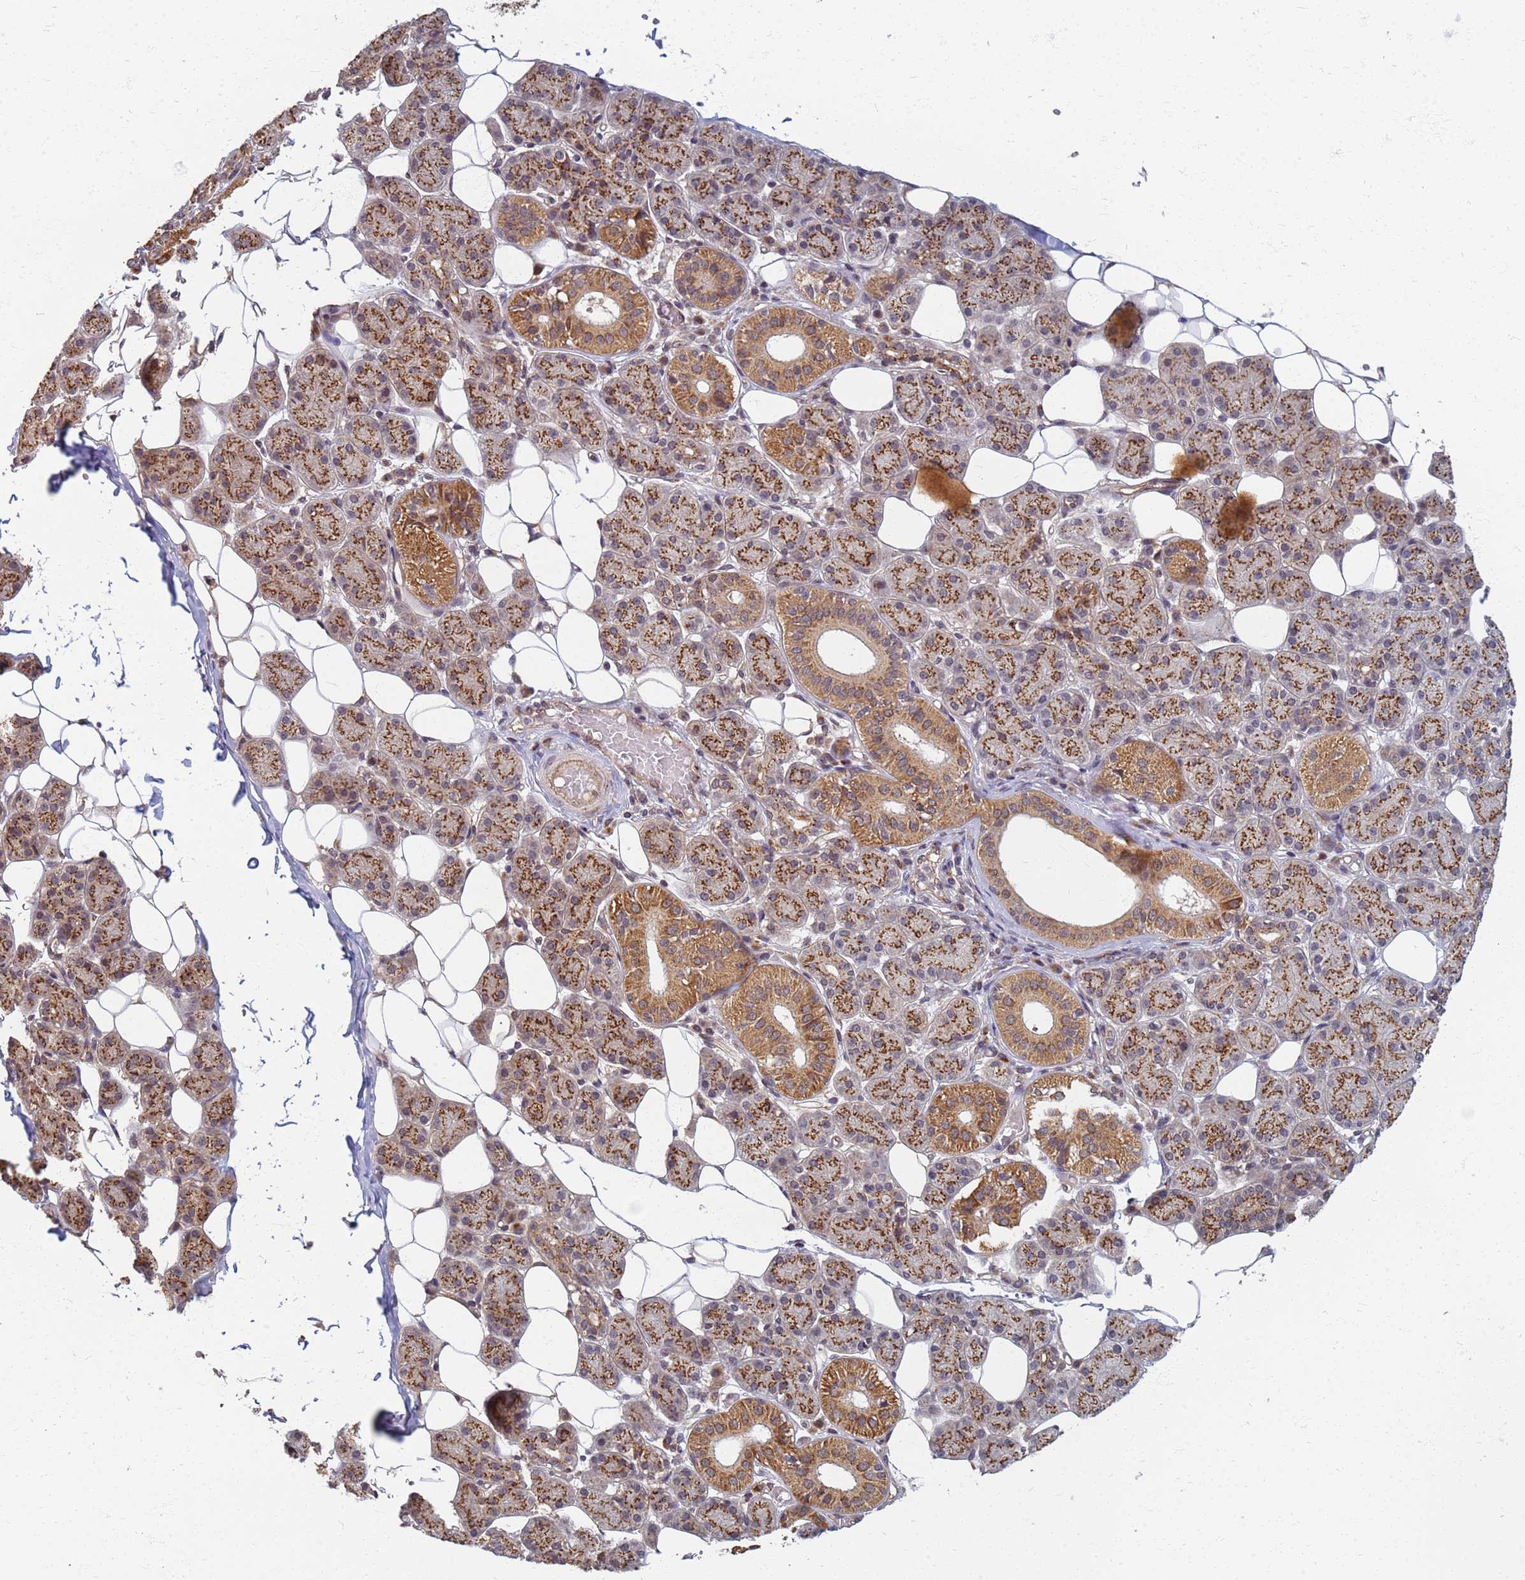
{"staining": {"intensity": "moderate", "quantity": ">75%", "location": "cytoplasmic/membranous"}, "tissue": "salivary gland", "cell_type": "Glandular cells", "image_type": "normal", "snomed": [{"axis": "morphology", "description": "Normal tissue, NOS"}, {"axis": "topography", "description": "Salivary gland"}], "caption": "Normal salivary gland shows moderate cytoplasmic/membranous staining in approximately >75% of glandular cells, visualized by immunohistochemistry.", "gene": "ITGB4", "patient": {"sex": "female", "age": 33}}